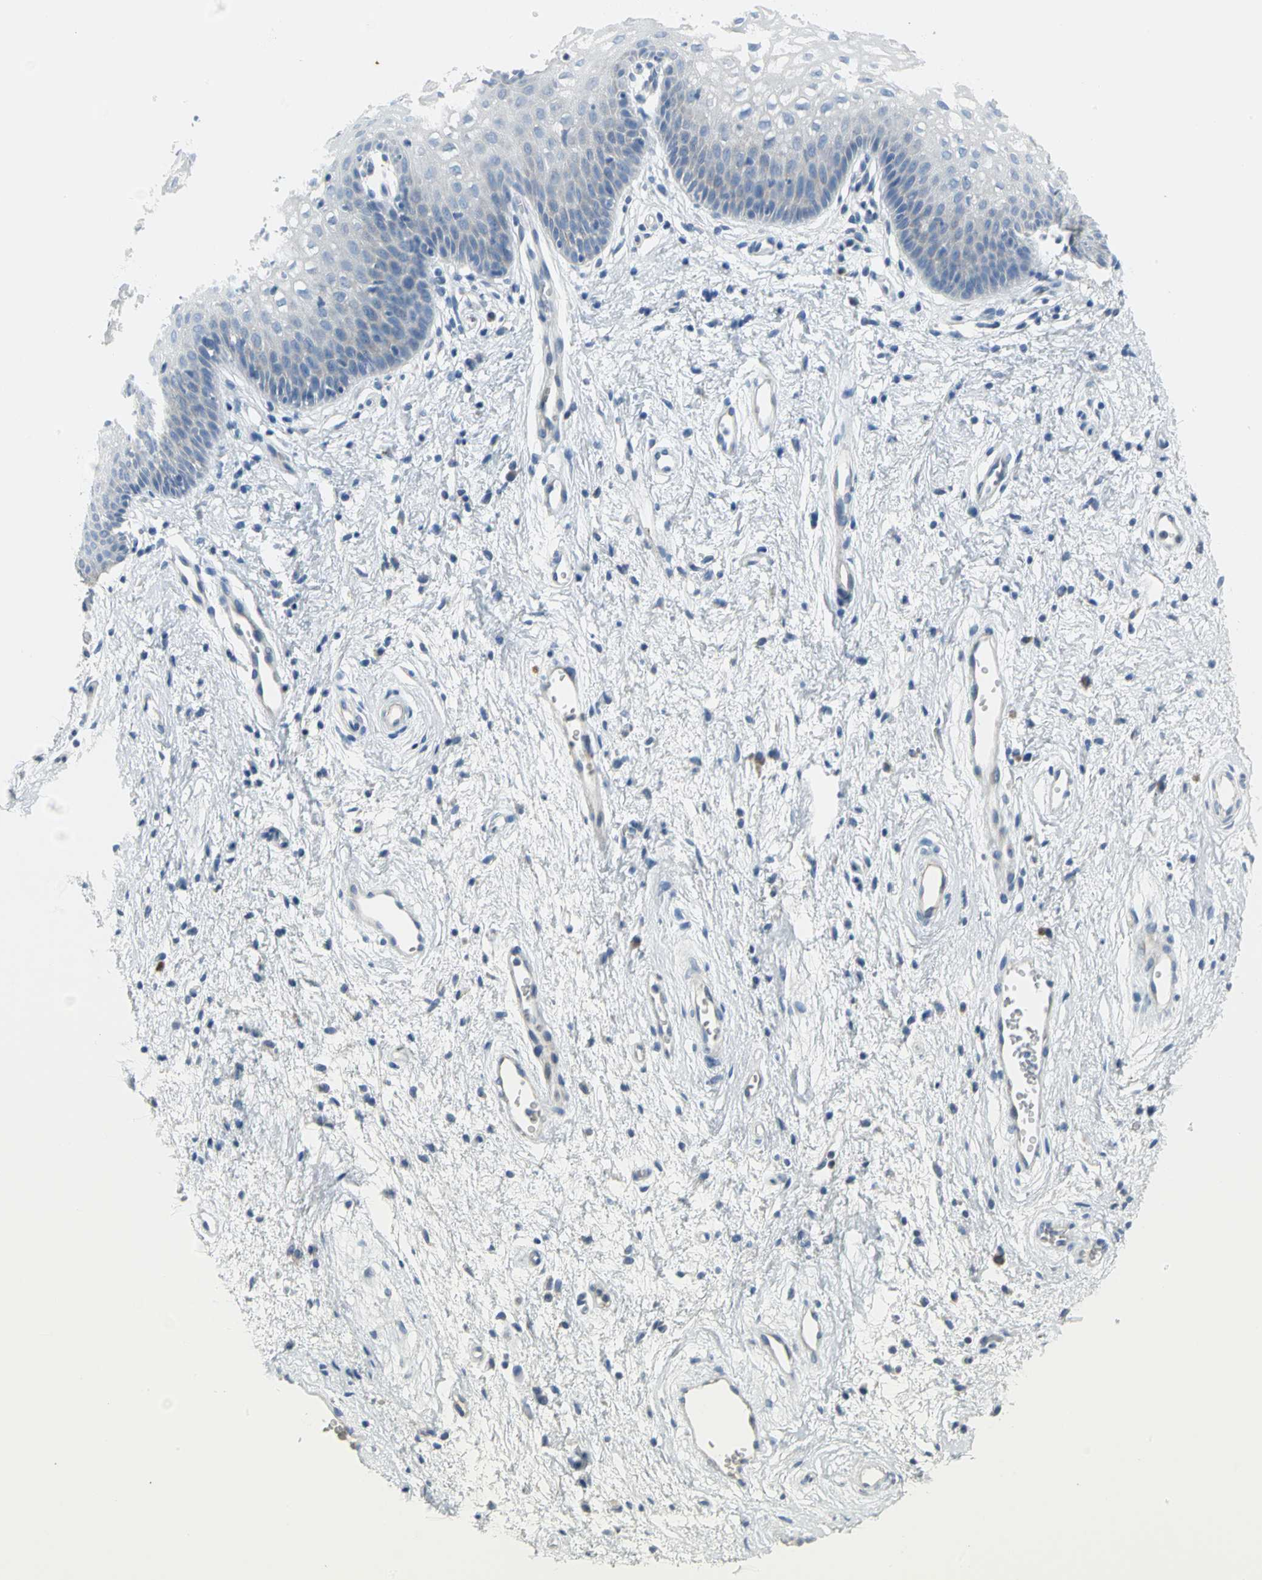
{"staining": {"intensity": "negative", "quantity": "none", "location": "none"}, "tissue": "vagina", "cell_type": "Squamous epithelial cells", "image_type": "normal", "snomed": [{"axis": "morphology", "description": "Normal tissue, NOS"}, {"axis": "topography", "description": "Vagina"}], "caption": "A micrograph of vagina stained for a protein displays no brown staining in squamous epithelial cells. (IHC, brightfield microscopy, high magnification).", "gene": "ALOX15", "patient": {"sex": "female", "age": 34}}